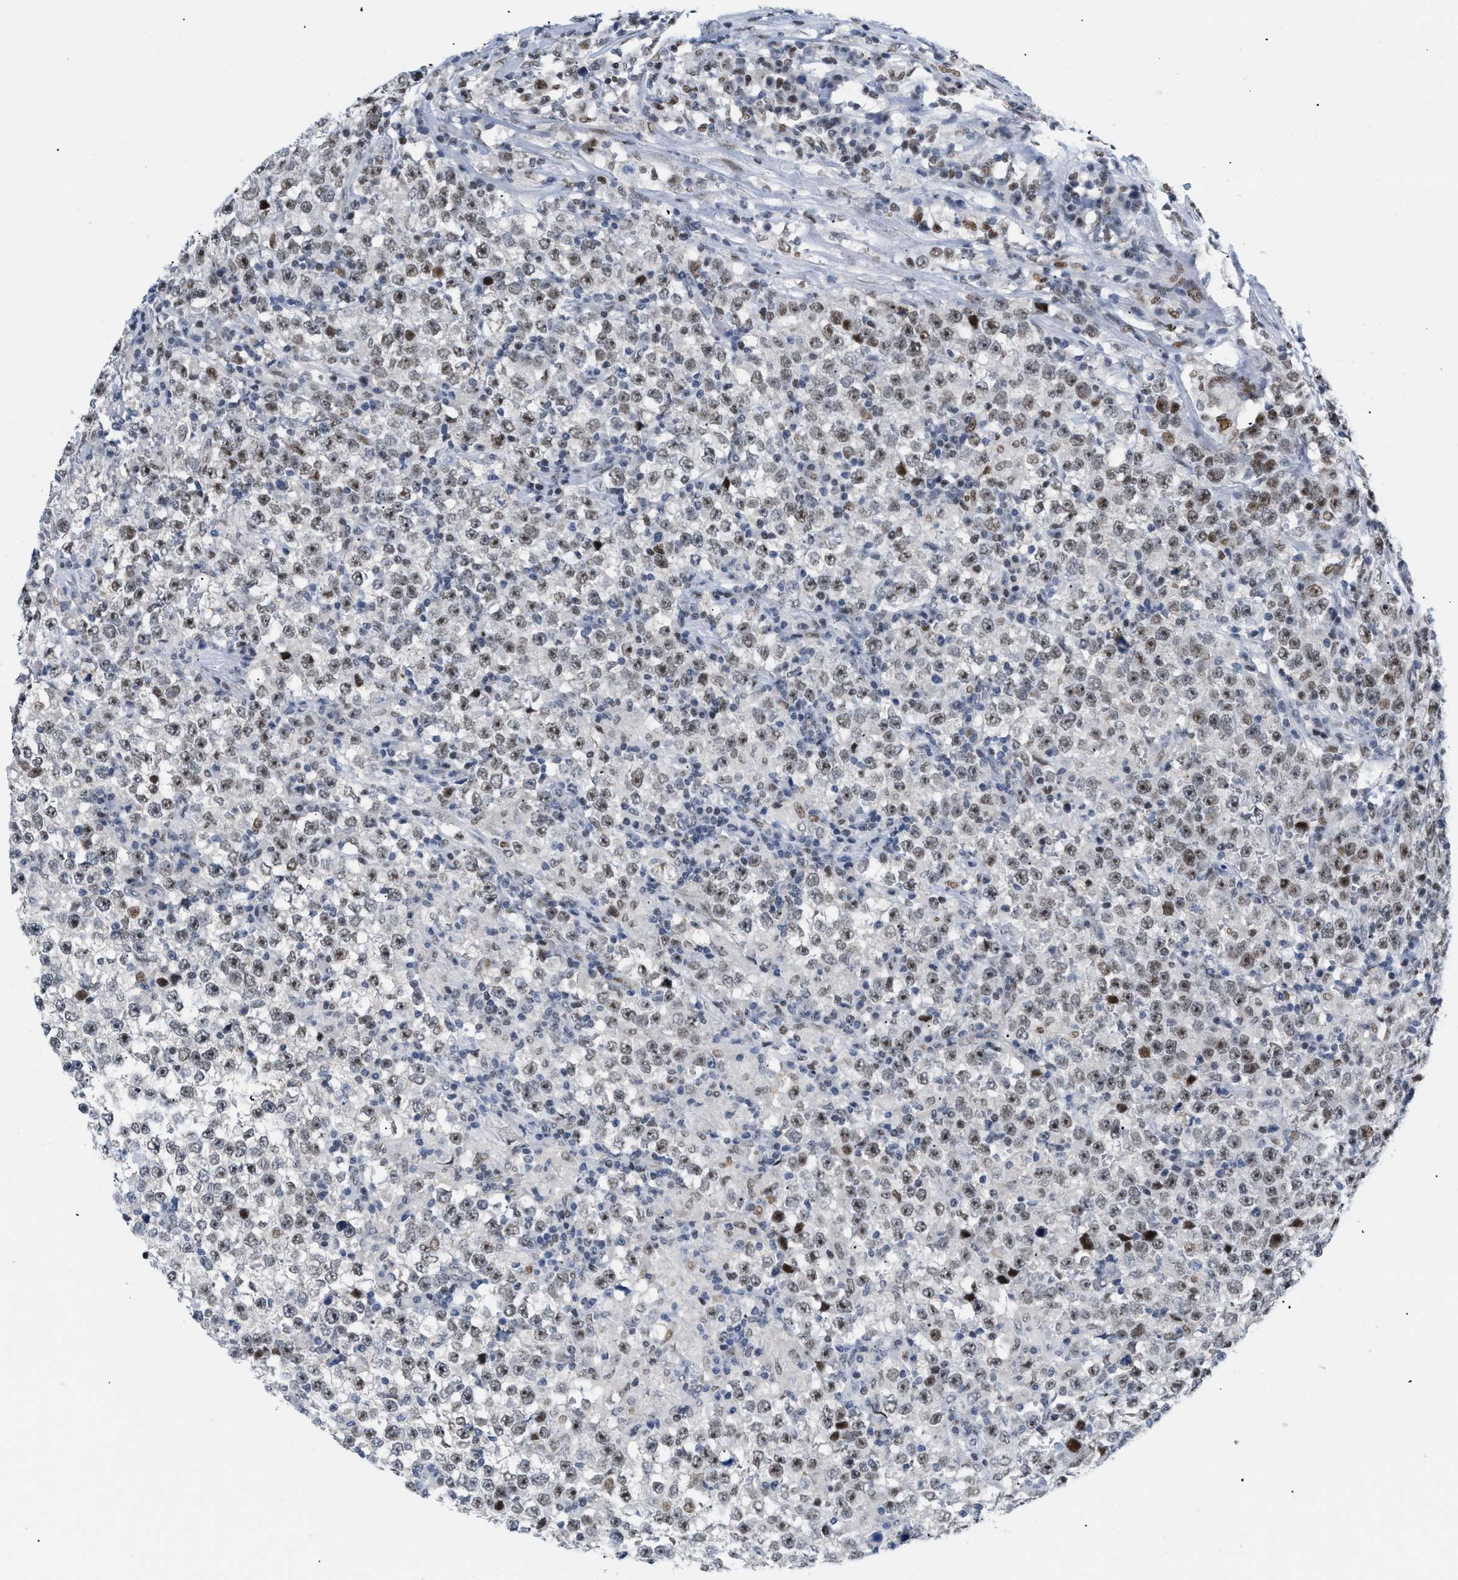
{"staining": {"intensity": "moderate", "quantity": ">75%", "location": "nuclear"}, "tissue": "testis cancer", "cell_type": "Tumor cells", "image_type": "cancer", "snomed": [{"axis": "morphology", "description": "Seminoma, NOS"}, {"axis": "topography", "description": "Testis"}], "caption": "Human testis cancer stained with a protein marker reveals moderate staining in tumor cells.", "gene": "MED1", "patient": {"sex": "male", "age": 43}}